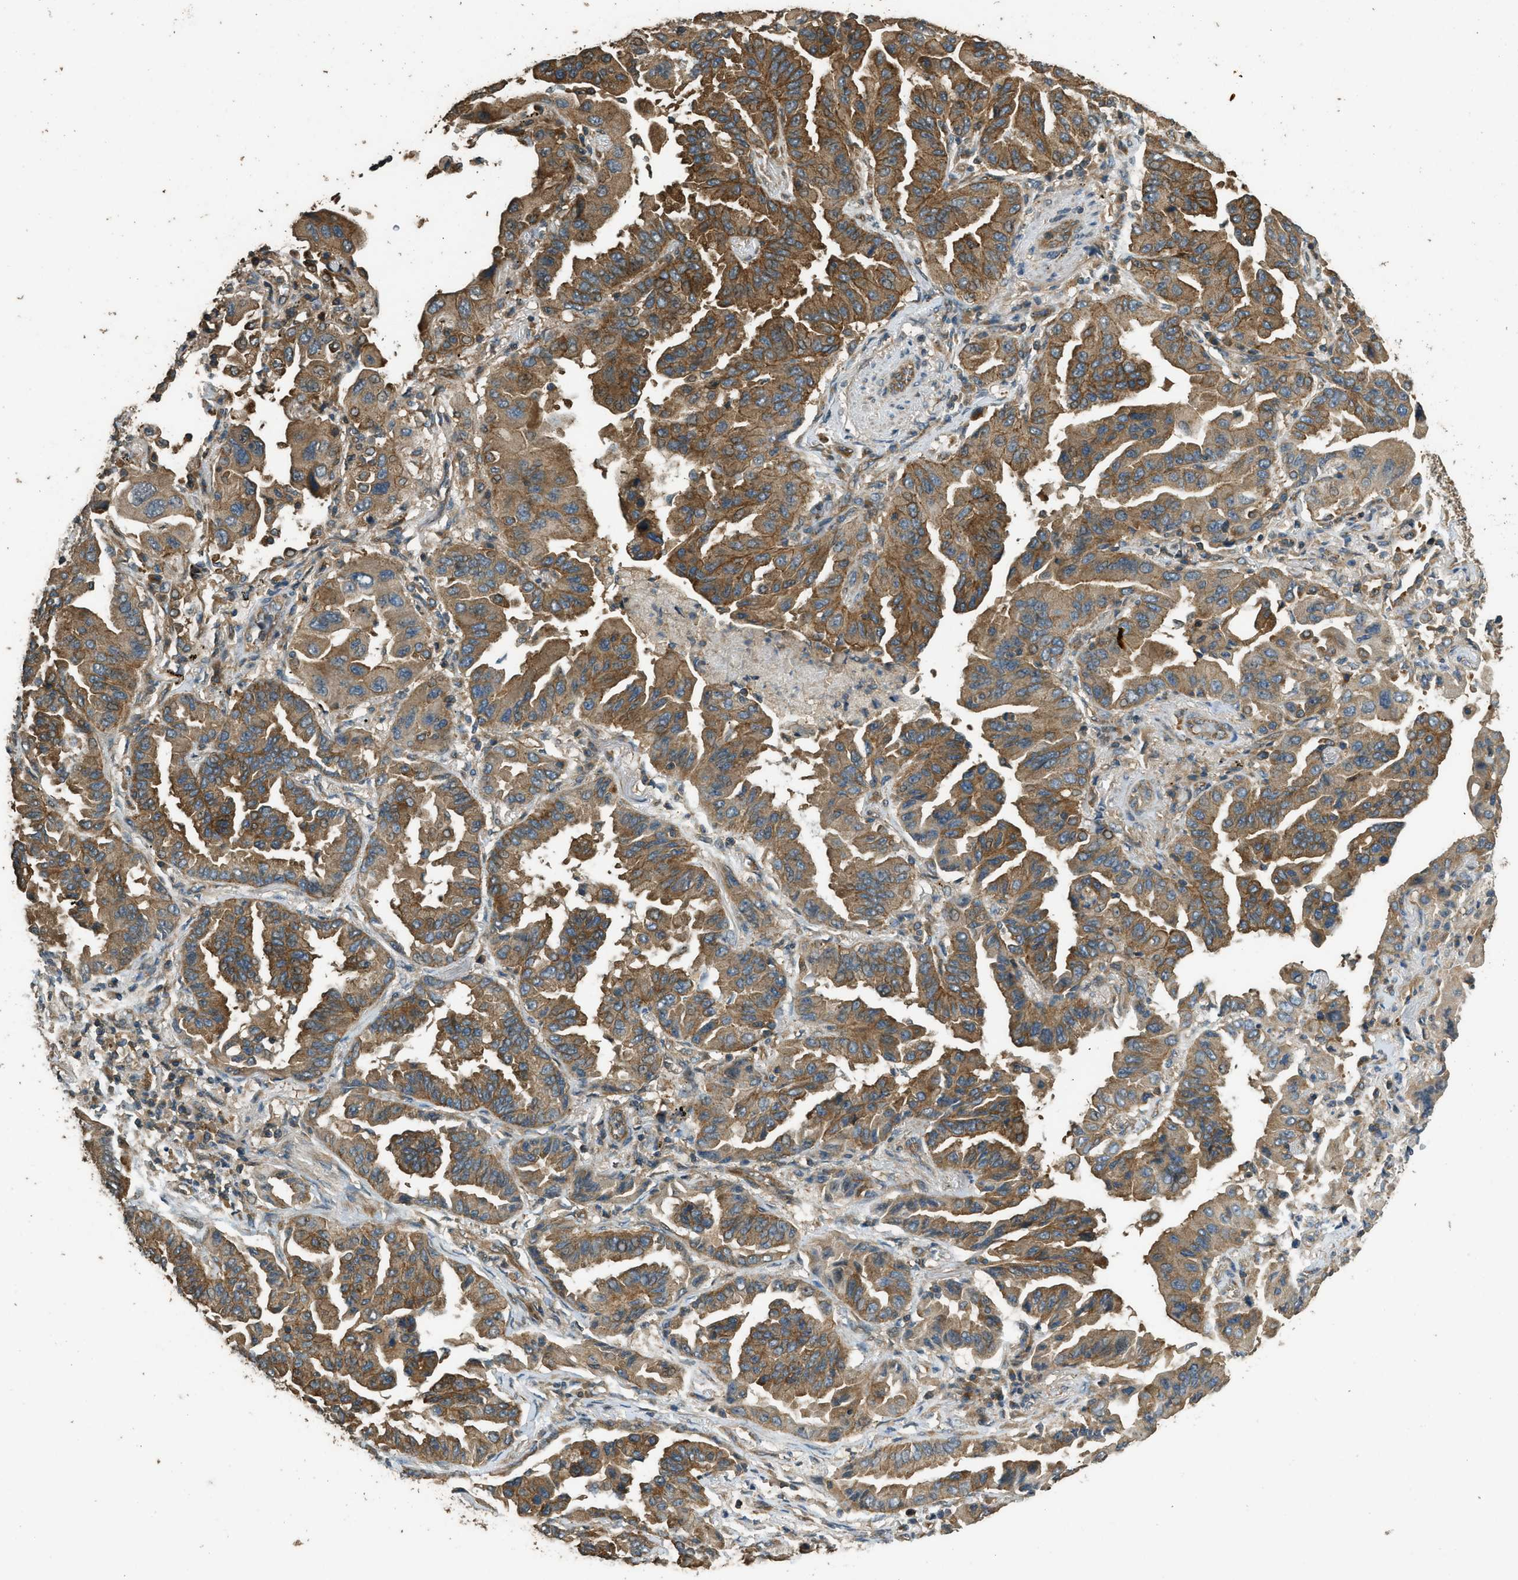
{"staining": {"intensity": "moderate", "quantity": ">75%", "location": "cytoplasmic/membranous"}, "tissue": "lung cancer", "cell_type": "Tumor cells", "image_type": "cancer", "snomed": [{"axis": "morphology", "description": "Adenocarcinoma, NOS"}, {"axis": "topography", "description": "Lung"}], "caption": "Brown immunohistochemical staining in human lung cancer reveals moderate cytoplasmic/membranous staining in approximately >75% of tumor cells.", "gene": "MARS1", "patient": {"sex": "female", "age": 65}}